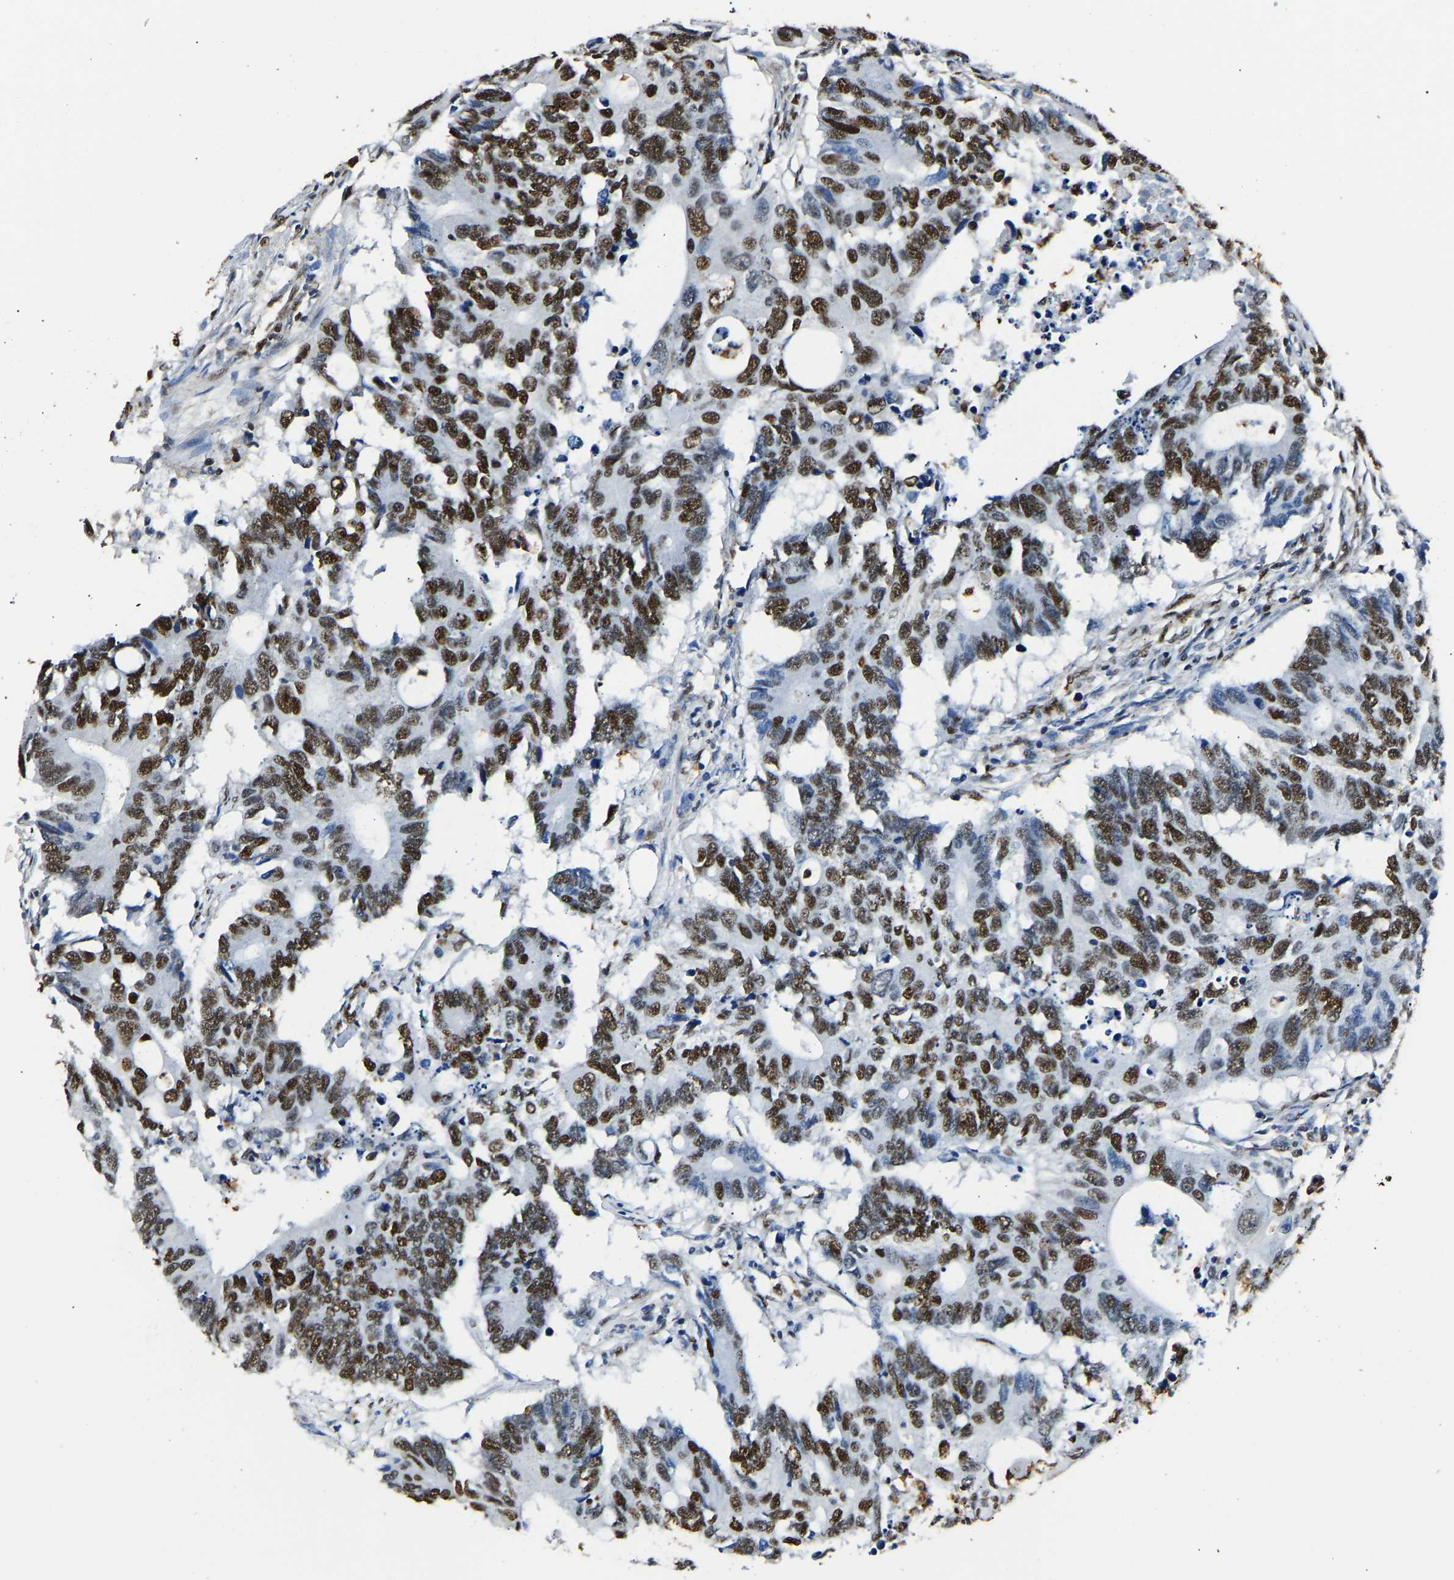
{"staining": {"intensity": "strong", "quantity": ">75%", "location": "nuclear"}, "tissue": "colorectal cancer", "cell_type": "Tumor cells", "image_type": "cancer", "snomed": [{"axis": "morphology", "description": "Adenocarcinoma, NOS"}, {"axis": "topography", "description": "Colon"}], "caption": "Tumor cells exhibit high levels of strong nuclear staining in about >75% of cells in adenocarcinoma (colorectal). Immunohistochemistry stains the protein of interest in brown and the nuclei are stained blue.", "gene": "SAFB", "patient": {"sex": "male", "age": 71}}